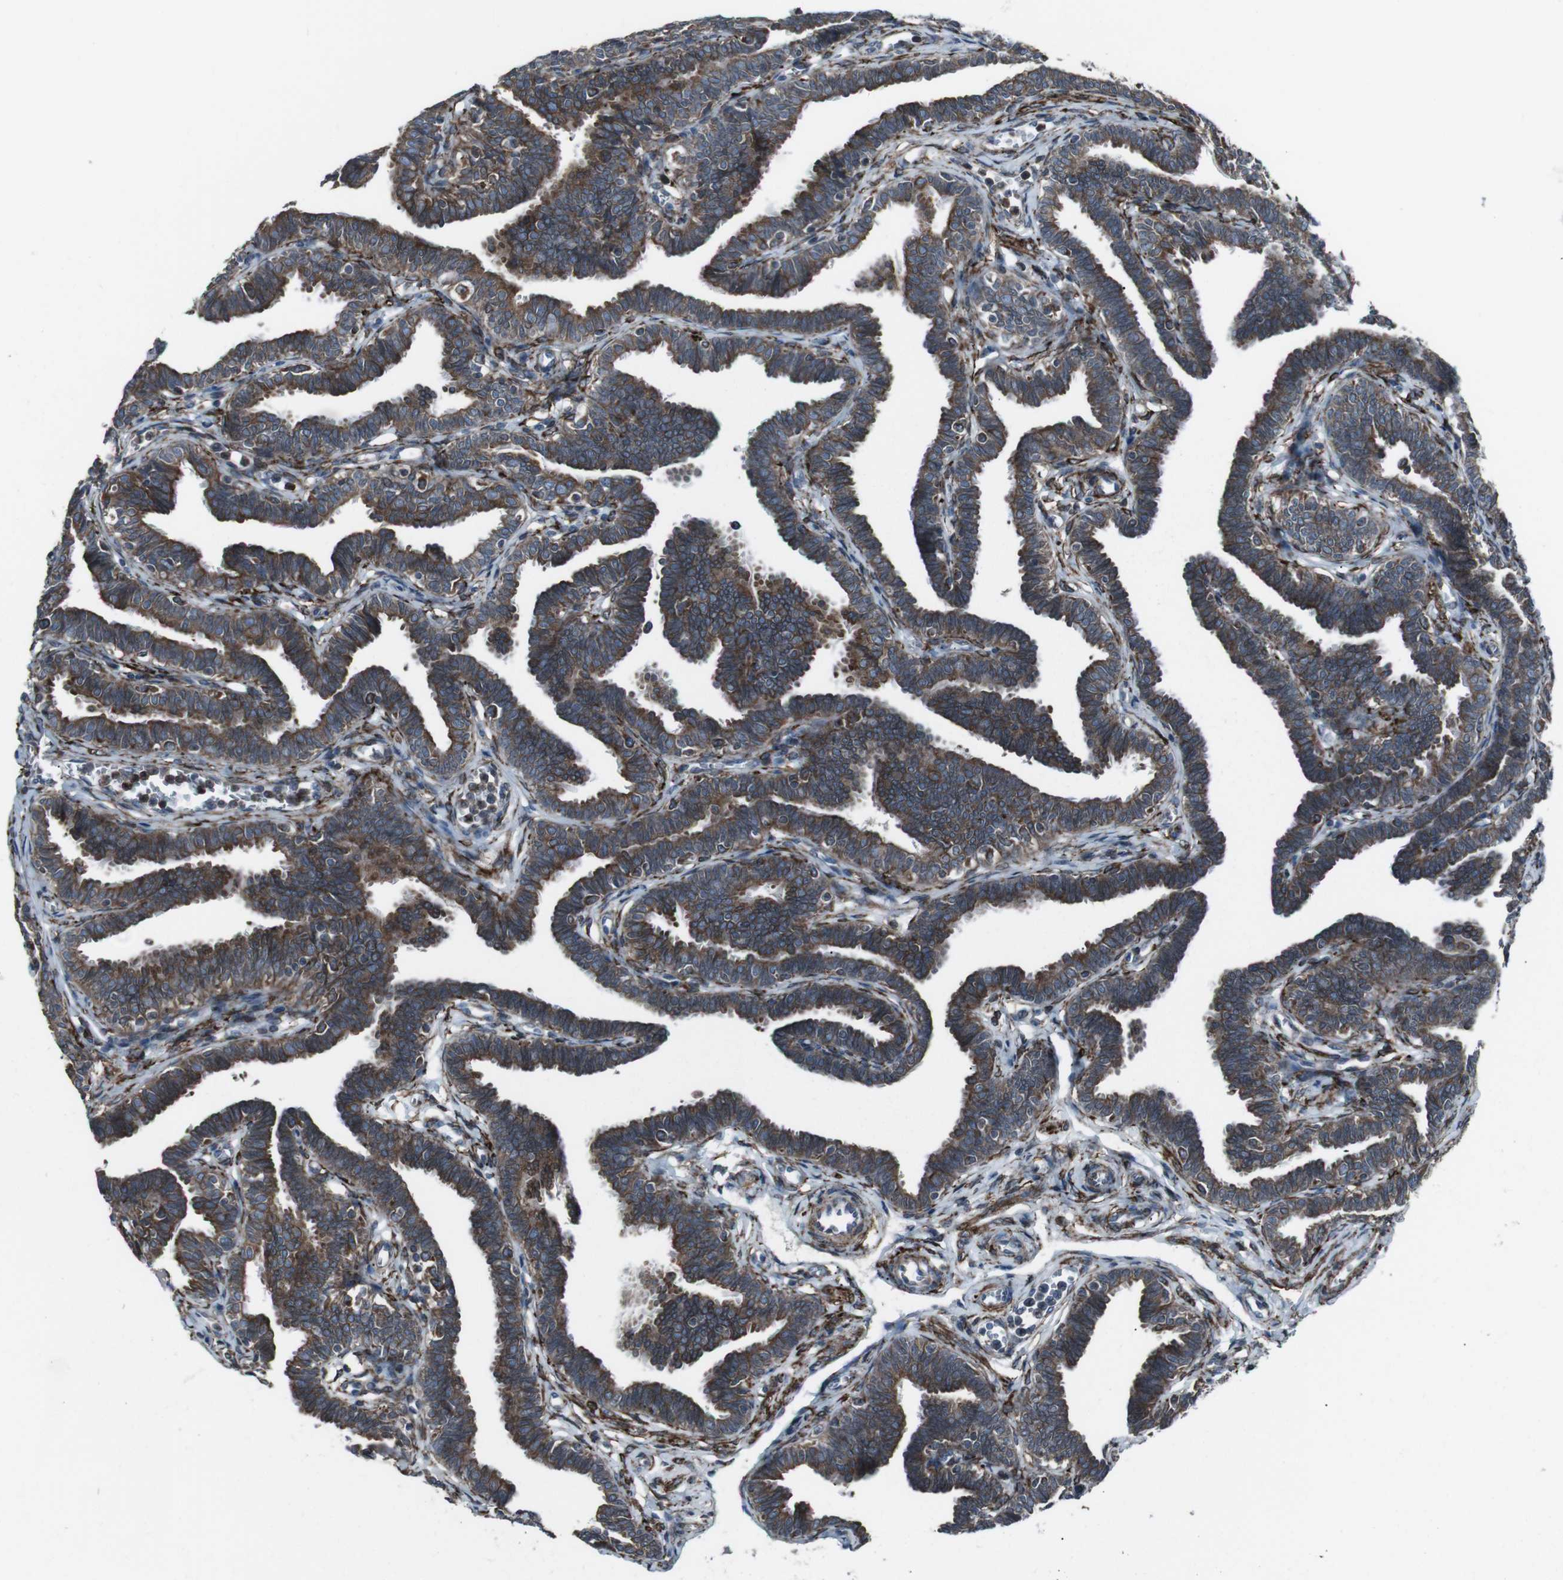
{"staining": {"intensity": "strong", "quantity": ">75%", "location": "cytoplasmic/membranous"}, "tissue": "fallopian tube", "cell_type": "Glandular cells", "image_type": "normal", "snomed": [{"axis": "morphology", "description": "Normal tissue, NOS"}, {"axis": "topography", "description": "Fallopian tube"}, {"axis": "topography", "description": "Ovary"}], "caption": "Glandular cells exhibit strong cytoplasmic/membranous positivity in about >75% of cells in benign fallopian tube.", "gene": "LNPK", "patient": {"sex": "female", "age": 23}}